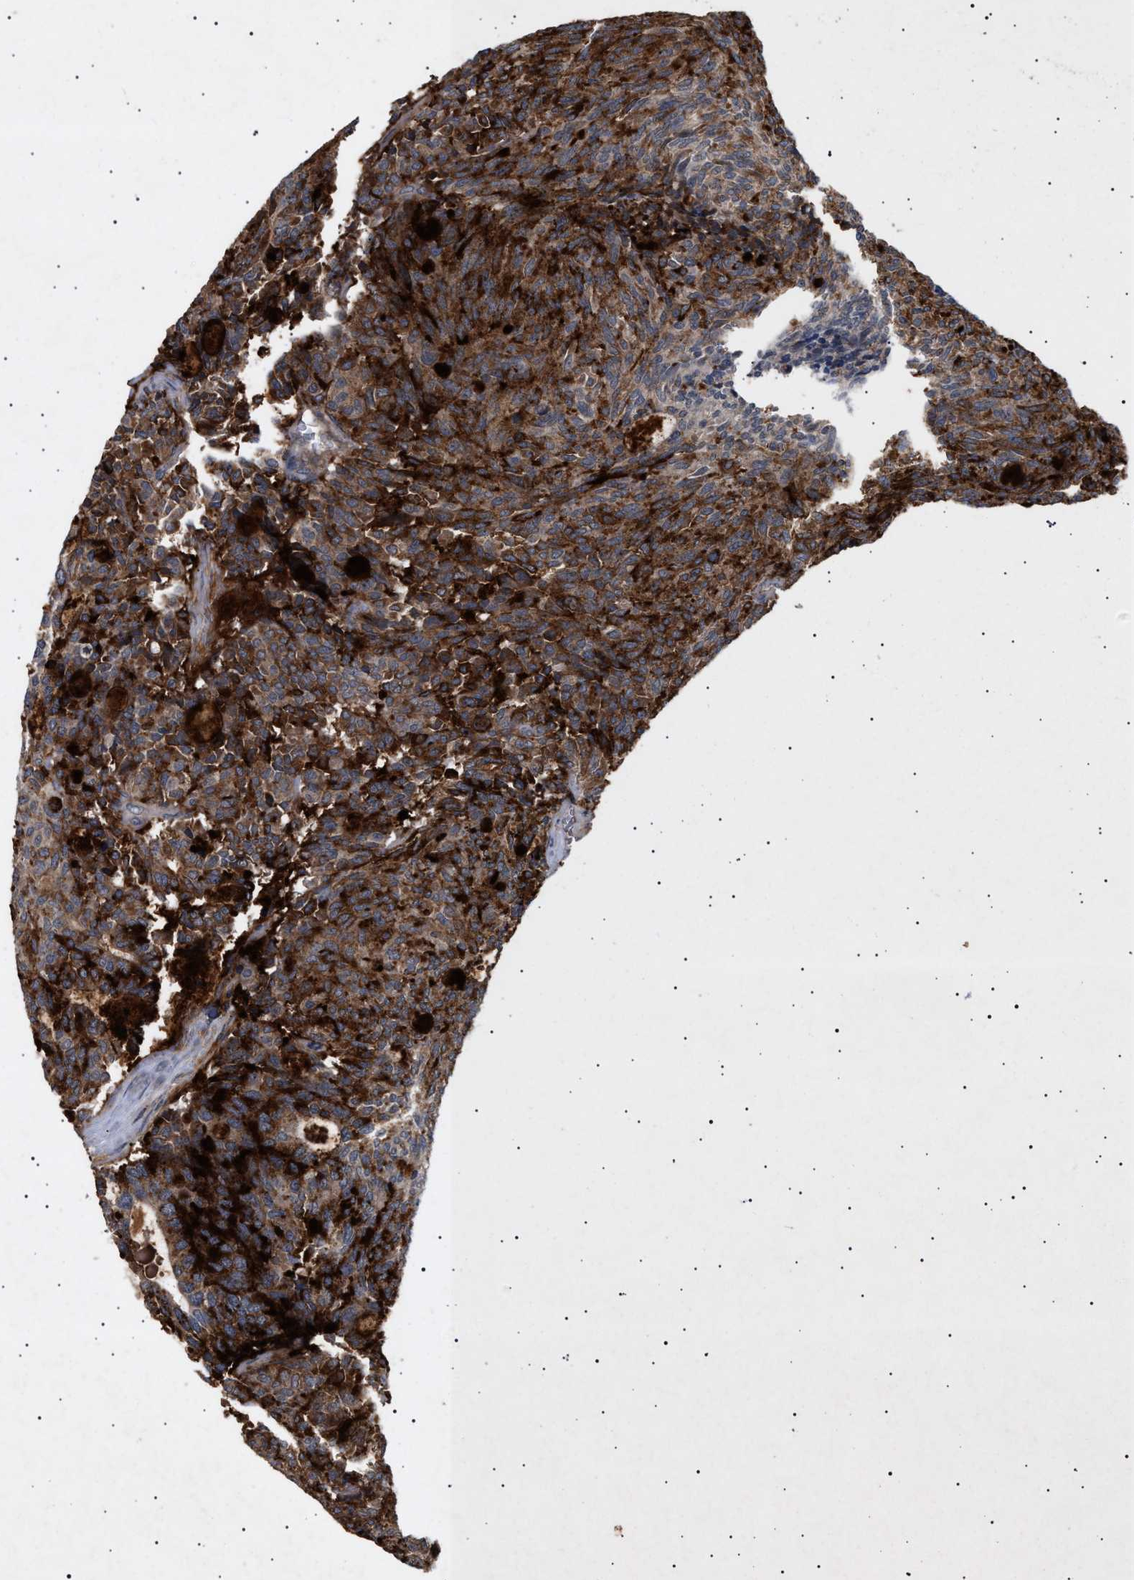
{"staining": {"intensity": "strong", "quantity": ">75%", "location": "cytoplasmic/membranous"}, "tissue": "carcinoid", "cell_type": "Tumor cells", "image_type": "cancer", "snomed": [{"axis": "morphology", "description": "Carcinoid, malignant, NOS"}, {"axis": "topography", "description": "Pancreas"}], "caption": "Immunohistochemistry image of carcinoid stained for a protein (brown), which demonstrates high levels of strong cytoplasmic/membranous staining in about >75% of tumor cells.", "gene": "SIRT5", "patient": {"sex": "female", "age": 54}}